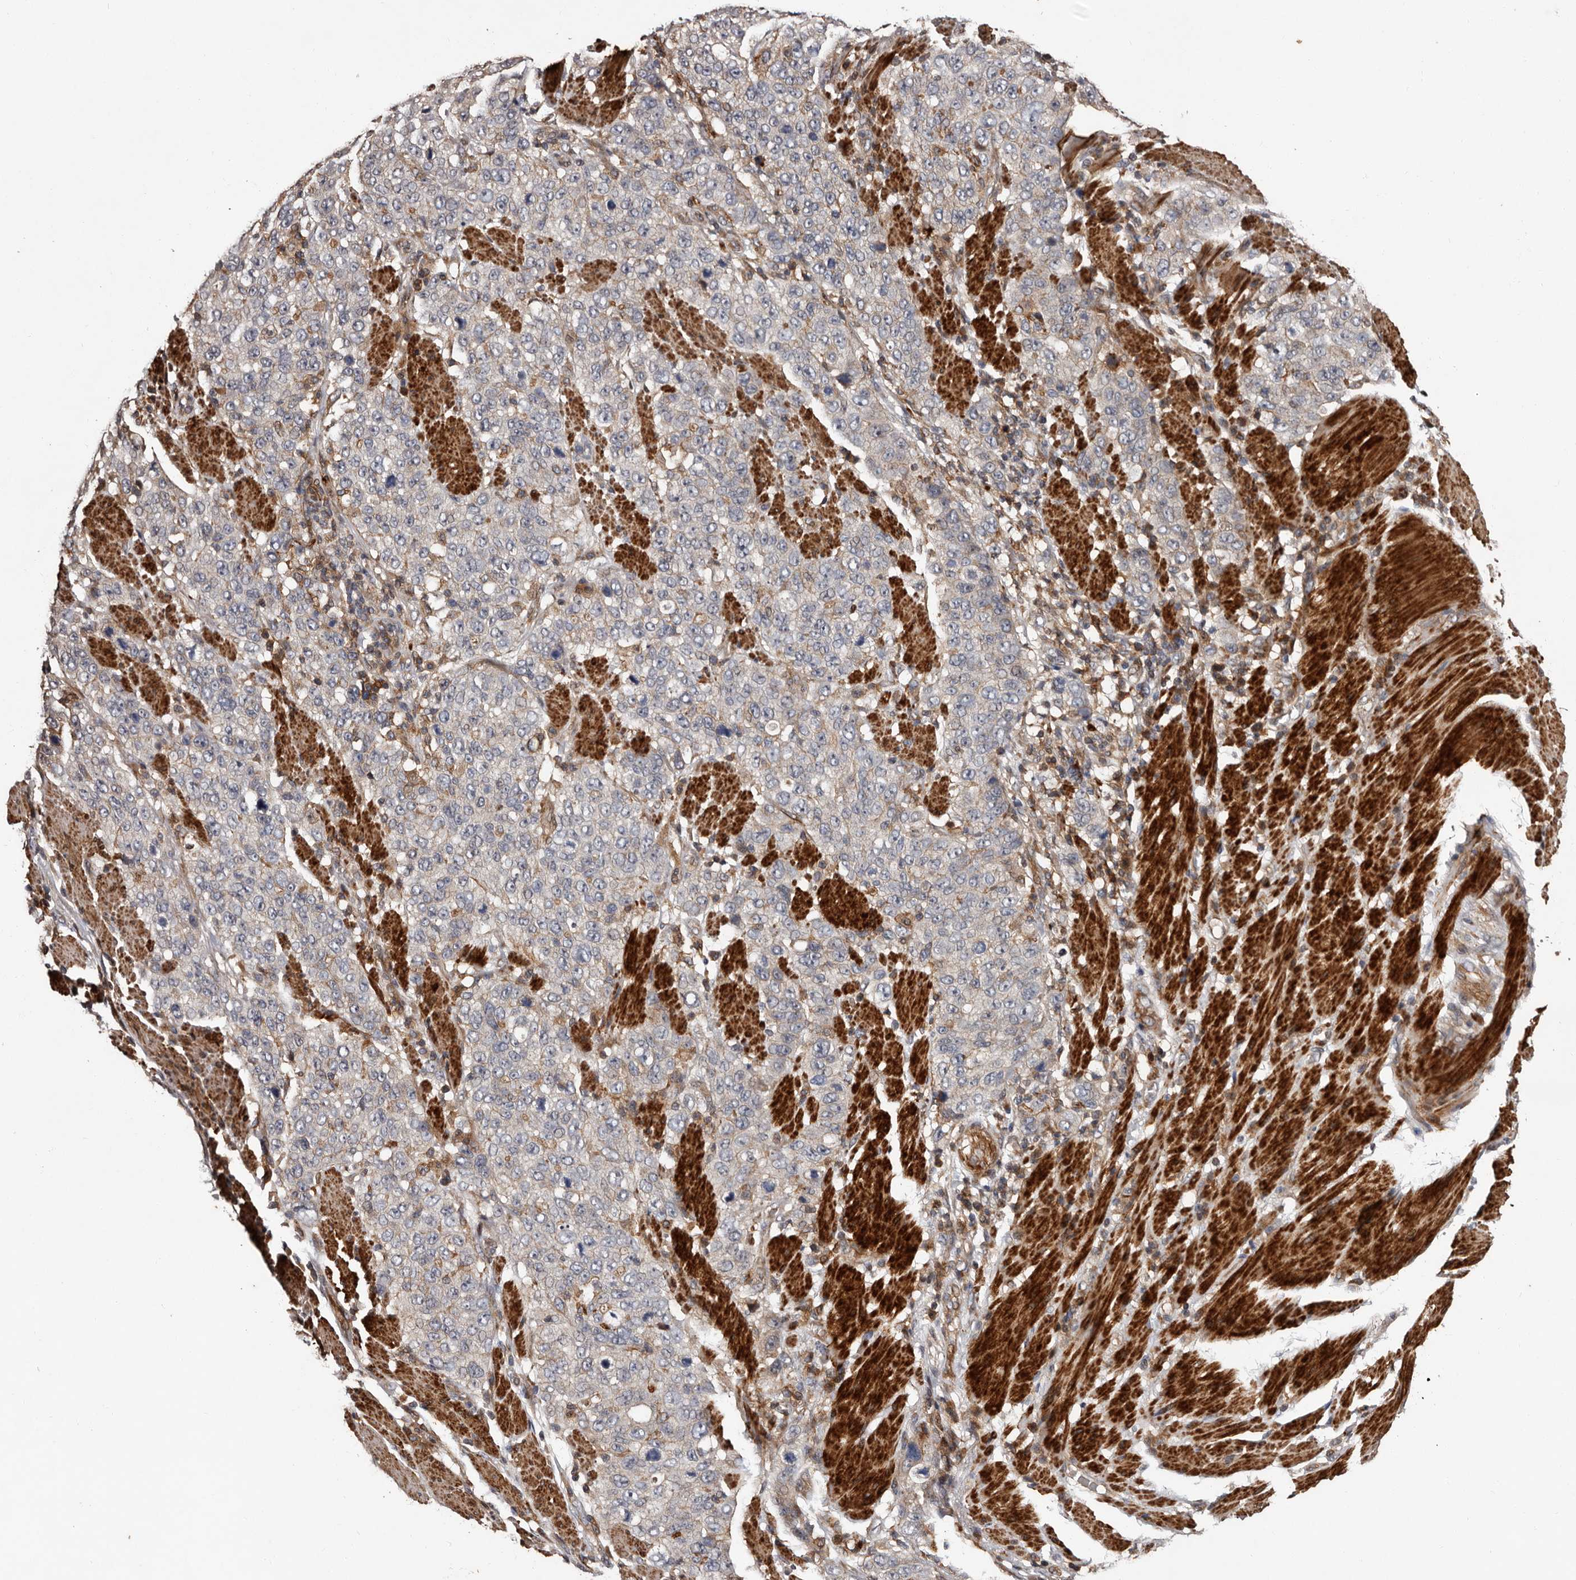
{"staining": {"intensity": "negative", "quantity": "none", "location": "none"}, "tissue": "stomach cancer", "cell_type": "Tumor cells", "image_type": "cancer", "snomed": [{"axis": "morphology", "description": "Adenocarcinoma, NOS"}, {"axis": "topography", "description": "Stomach"}], "caption": "DAB (3,3'-diaminobenzidine) immunohistochemical staining of human adenocarcinoma (stomach) demonstrates no significant staining in tumor cells.", "gene": "PRKD3", "patient": {"sex": "male", "age": 48}}